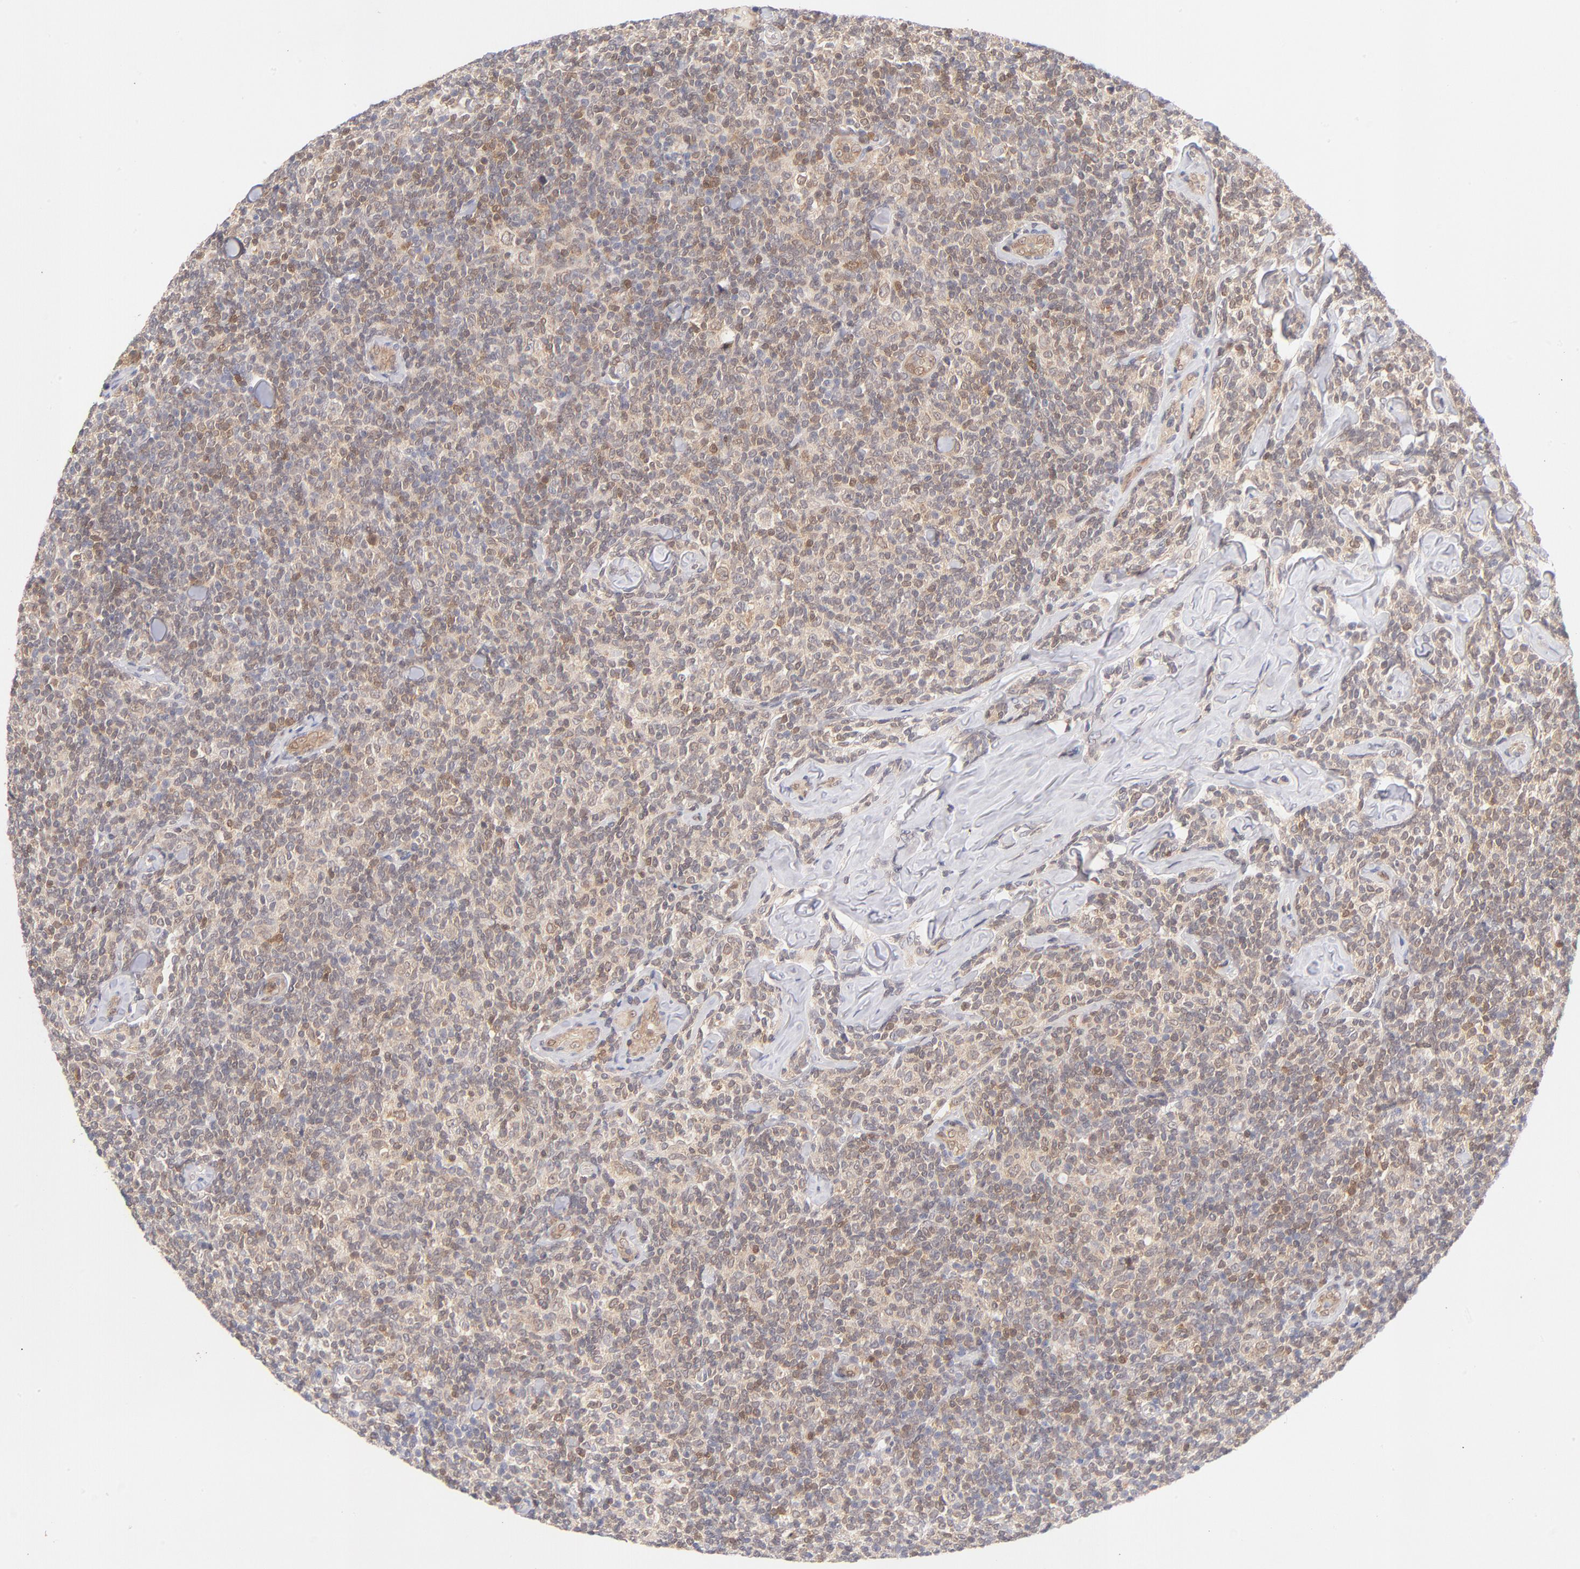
{"staining": {"intensity": "weak", "quantity": ">75%", "location": "cytoplasmic/membranous,nuclear"}, "tissue": "lymphoma", "cell_type": "Tumor cells", "image_type": "cancer", "snomed": [{"axis": "morphology", "description": "Malignant lymphoma, non-Hodgkin's type, Low grade"}, {"axis": "topography", "description": "Lymph node"}], "caption": "A high-resolution micrograph shows immunohistochemistry staining of lymphoma, which demonstrates weak cytoplasmic/membranous and nuclear positivity in about >75% of tumor cells.", "gene": "CASP6", "patient": {"sex": "female", "age": 56}}